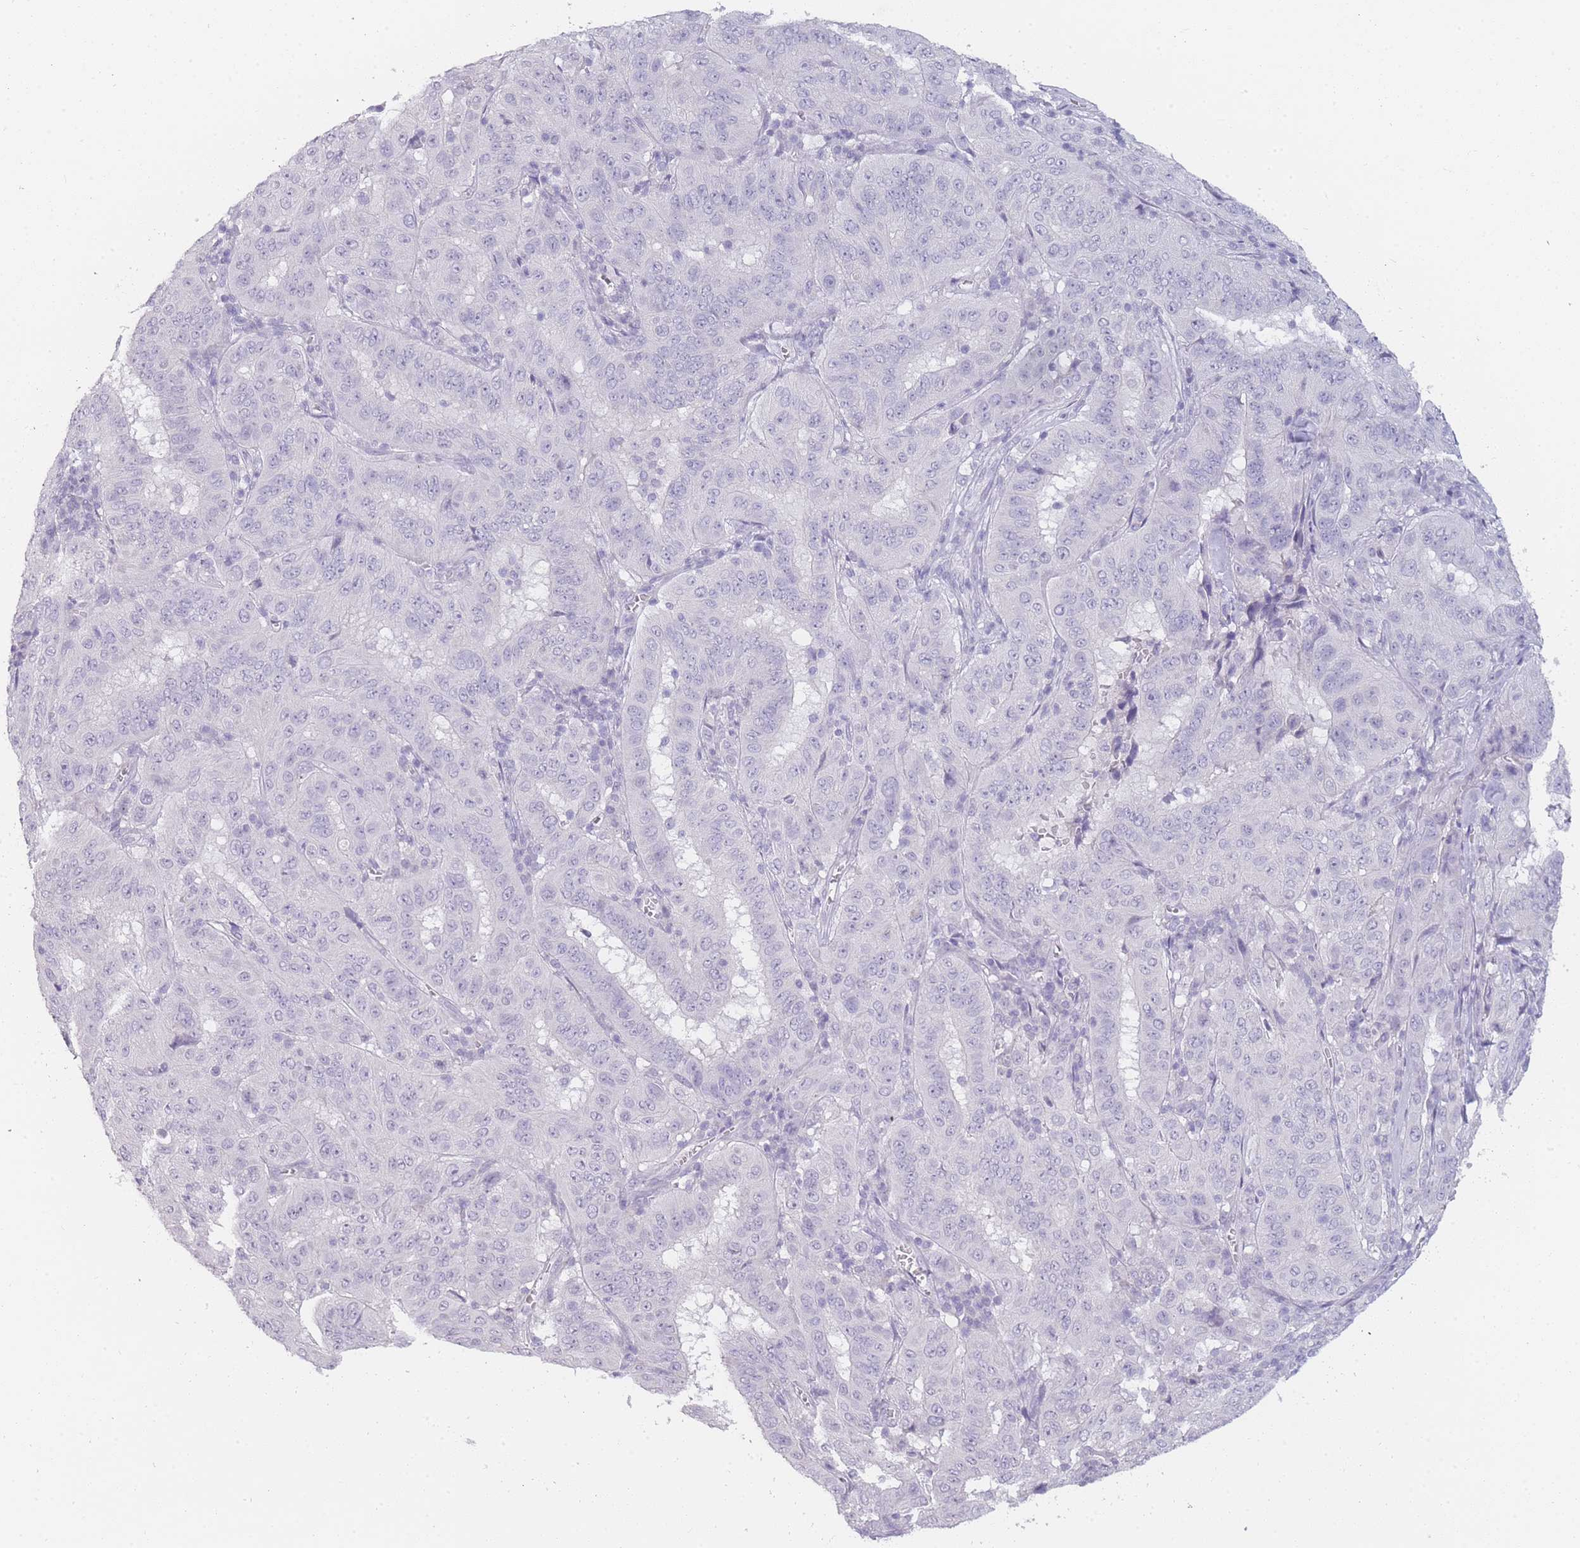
{"staining": {"intensity": "negative", "quantity": "none", "location": "none"}, "tissue": "pancreatic cancer", "cell_type": "Tumor cells", "image_type": "cancer", "snomed": [{"axis": "morphology", "description": "Adenocarcinoma, NOS"}, {"axis": "topography", "description": "Pancreas"}], "caption": "DAB (3,3'-diaminobenzidine) immunohistochemical staining of pancreatic cancer (adenocarcinoma) reveals no significant positivity in tumor cells.", "gene": "INS", "patient": {"sex": "male", "age": 63}}